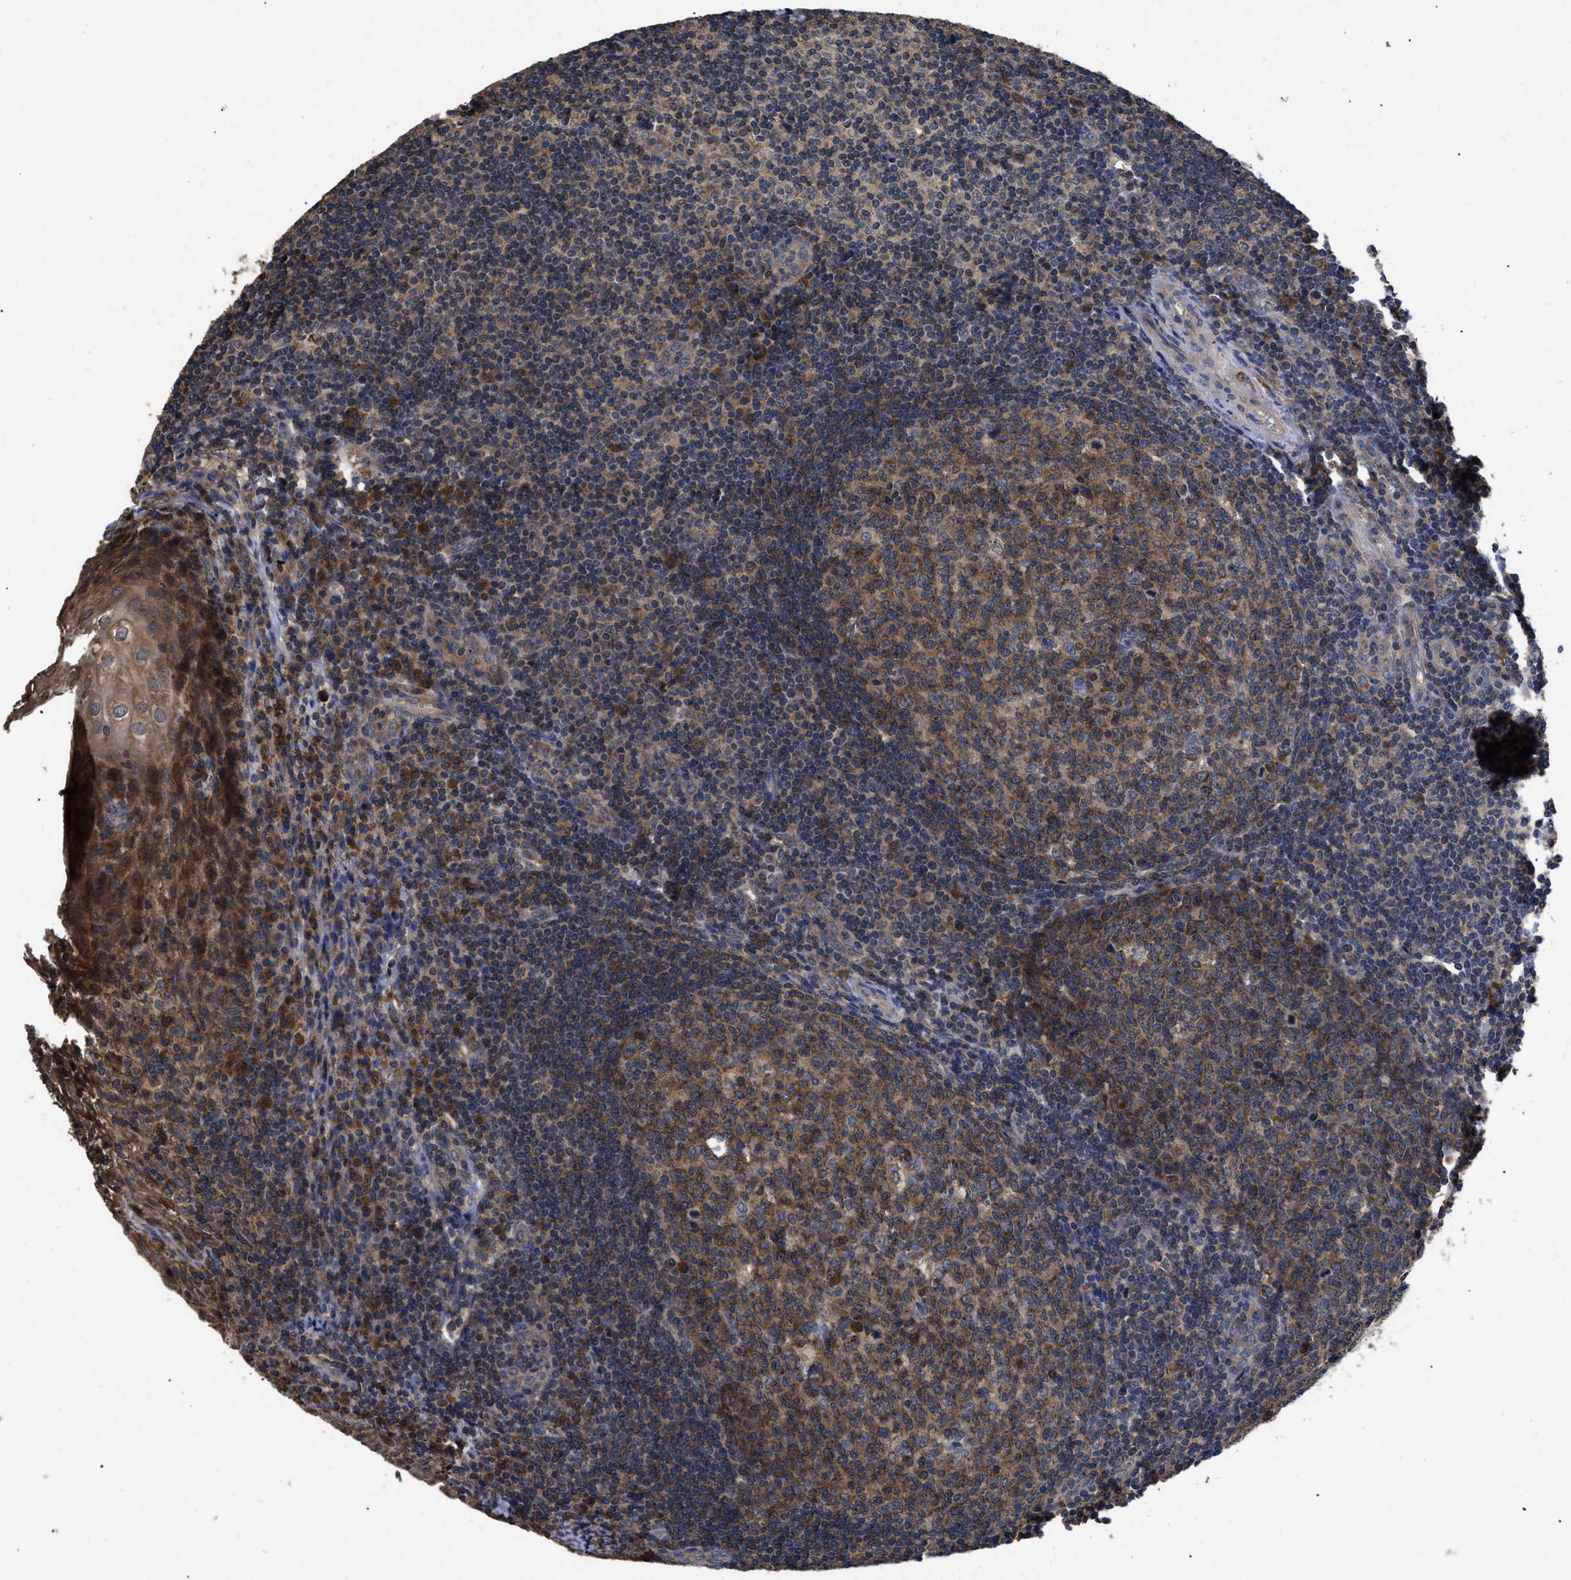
{"staining": {"intensity": "moderate", "quantity": ">75%", "location": "cytoplasmic/membranous"}, "tissue": "tonsil", "cell_type": "Germinal center cells", "image_type": "normal", "snomed": [{"axis": "morphology", "description": "Normal tissue, NOS"}, {"axis": "topography", "description": "Tonsil"}], "caption": "Germinal center cells demonstrate medium levels of moderate cytoplasmic/membranous expression in about >75% of cells in benign tonsil.", "gene": "LRRC3", "patient": {"sex": "male", "age": 37}}